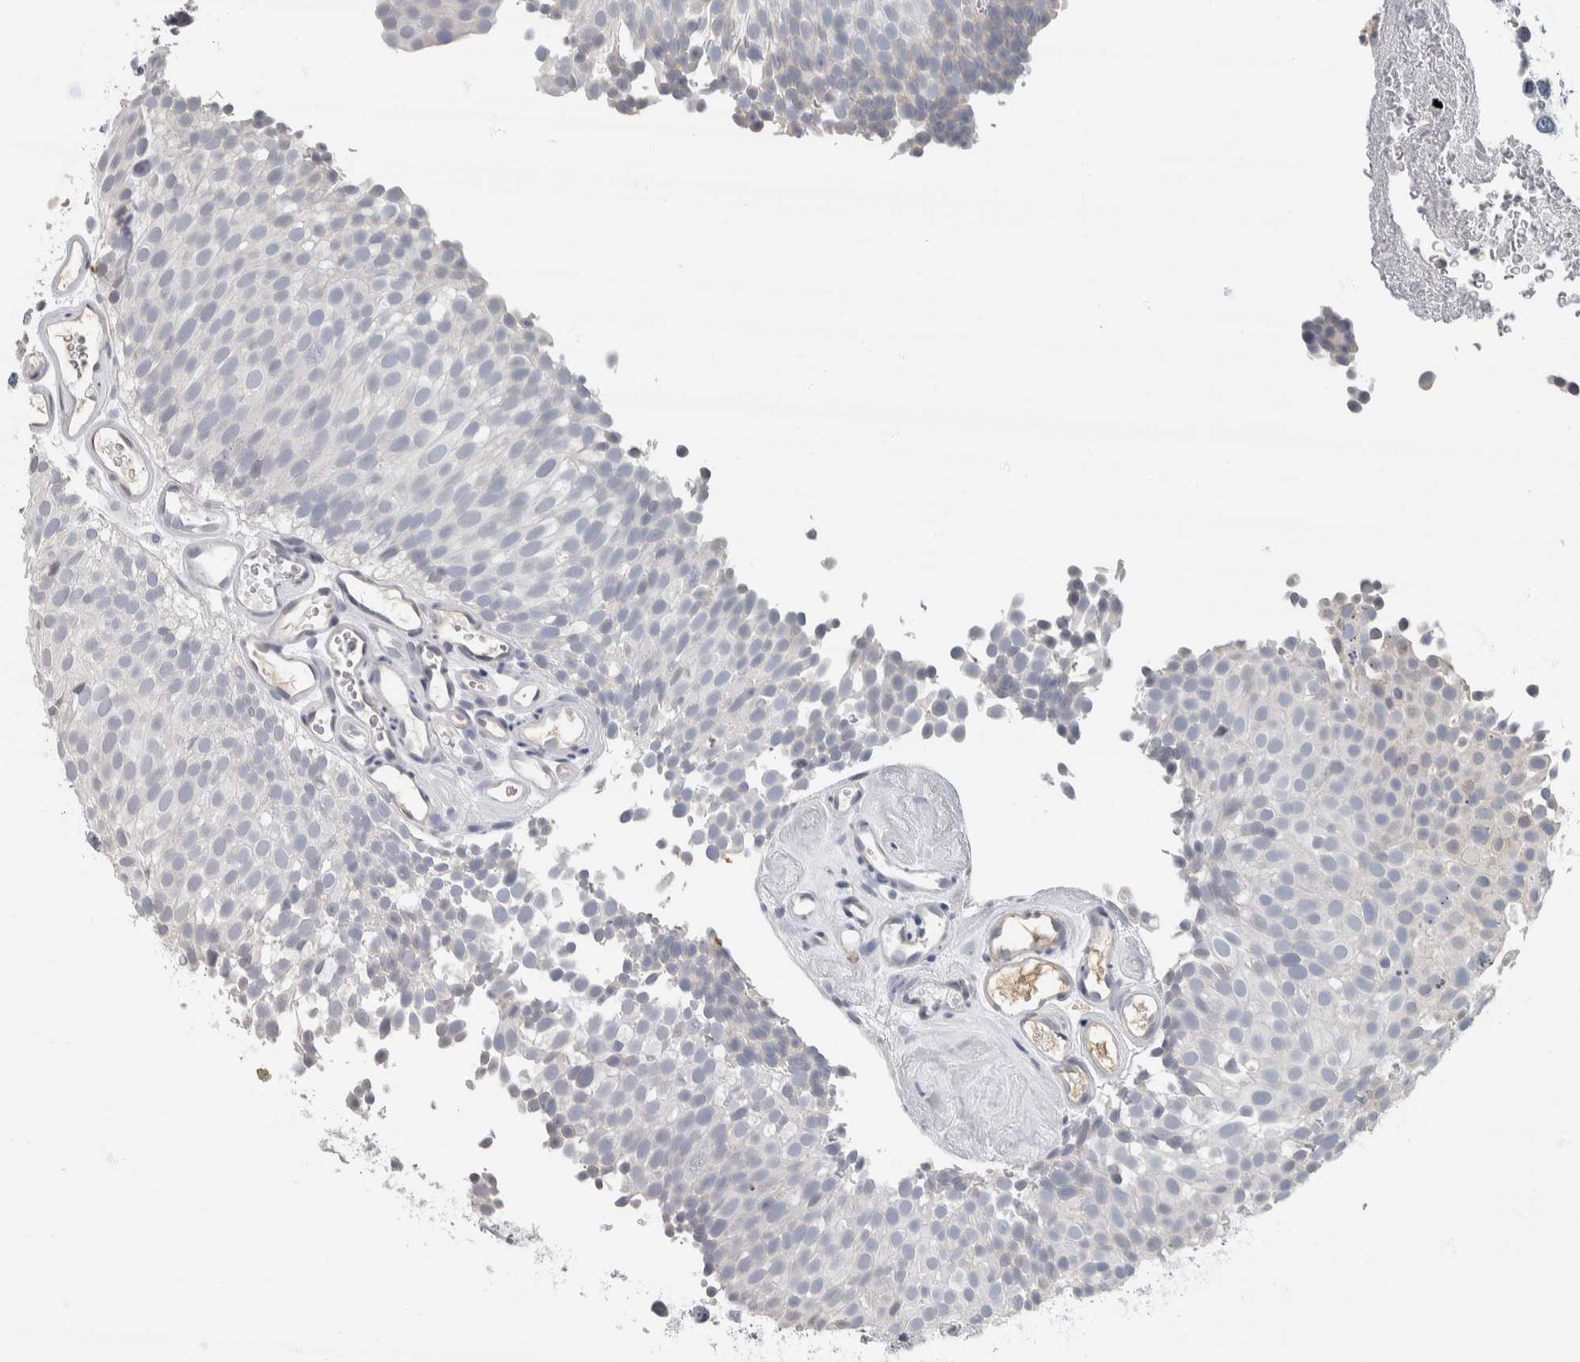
{"staining": {"intensity": "negative", "quantity": "none", "location": "none"}, "tissue": "urothelial cancer", "cell_type": "Tumor cells", "image_type": "cancer", "snomed": [{"axis": "morphology", "description": "Urothelial carcinoma, Low grade"}, {"axis": "topography", "description": "Urinary bladder"}], "caption": "Image shows no protein staining in tumor cells of urothelial cancer tissue.", "gene": "NEFM", "patient": {"sex": "male", "age": 78}}